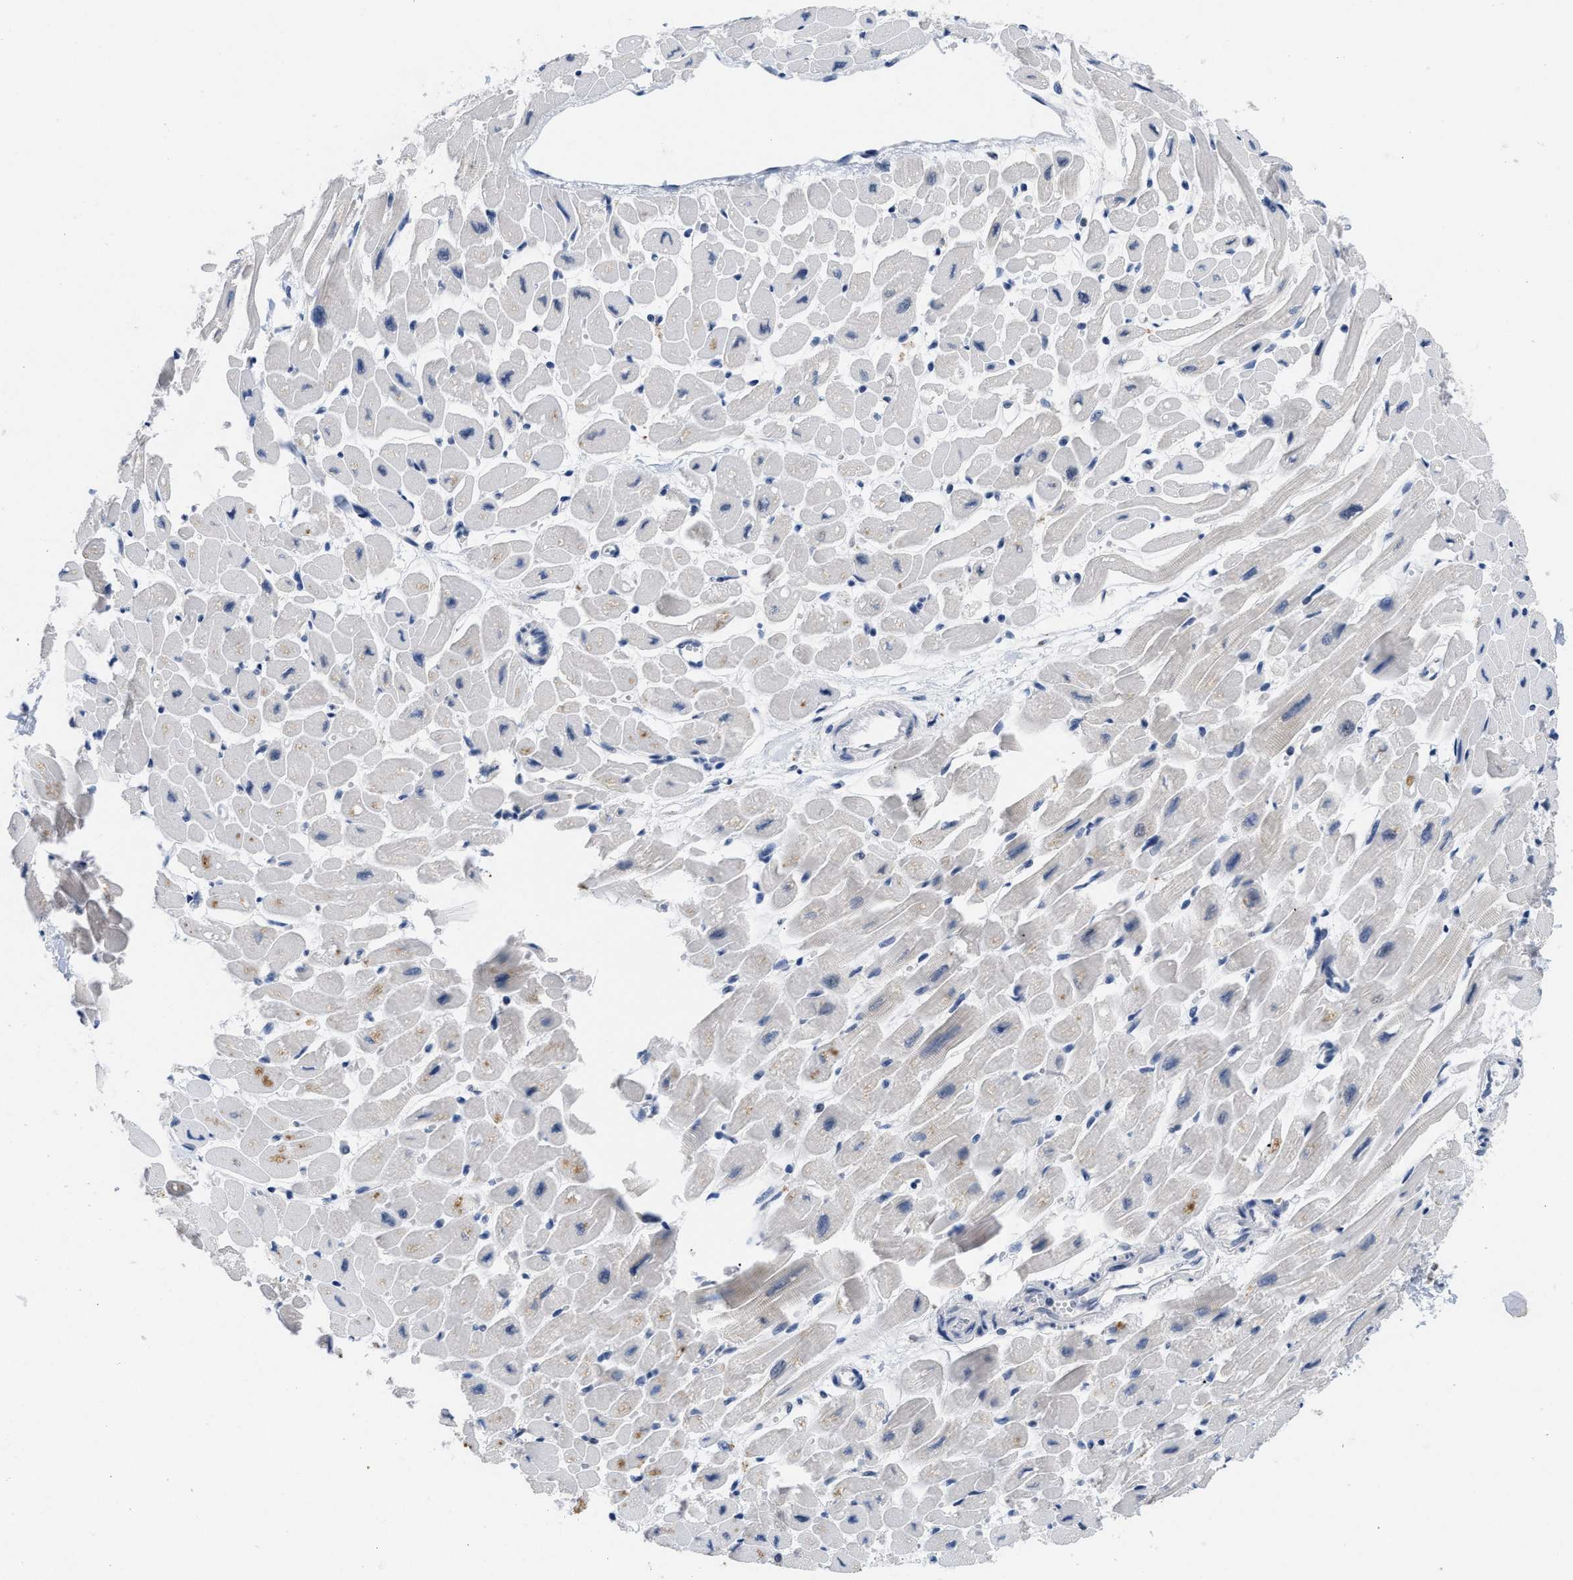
{"staining": {"intensity": "weak", "quantity": "<25%", "location": "nuclear"}, "tissue": "heart muscle", "cell_type": "Cardiomyocytes", "image_type": "normal", "snomed": [{"axis": "morphology", "description": "Normal tissue, NOS"}, {"axis": "topography", "description": "Heart"}], "caption": "Human heart muscle stained for a protein using immunohistochemistry (IHC) shows no staining in cardiomyocytes.", "gene": "GGNBP2", "patient": {"sex": "female", "age": 54}}